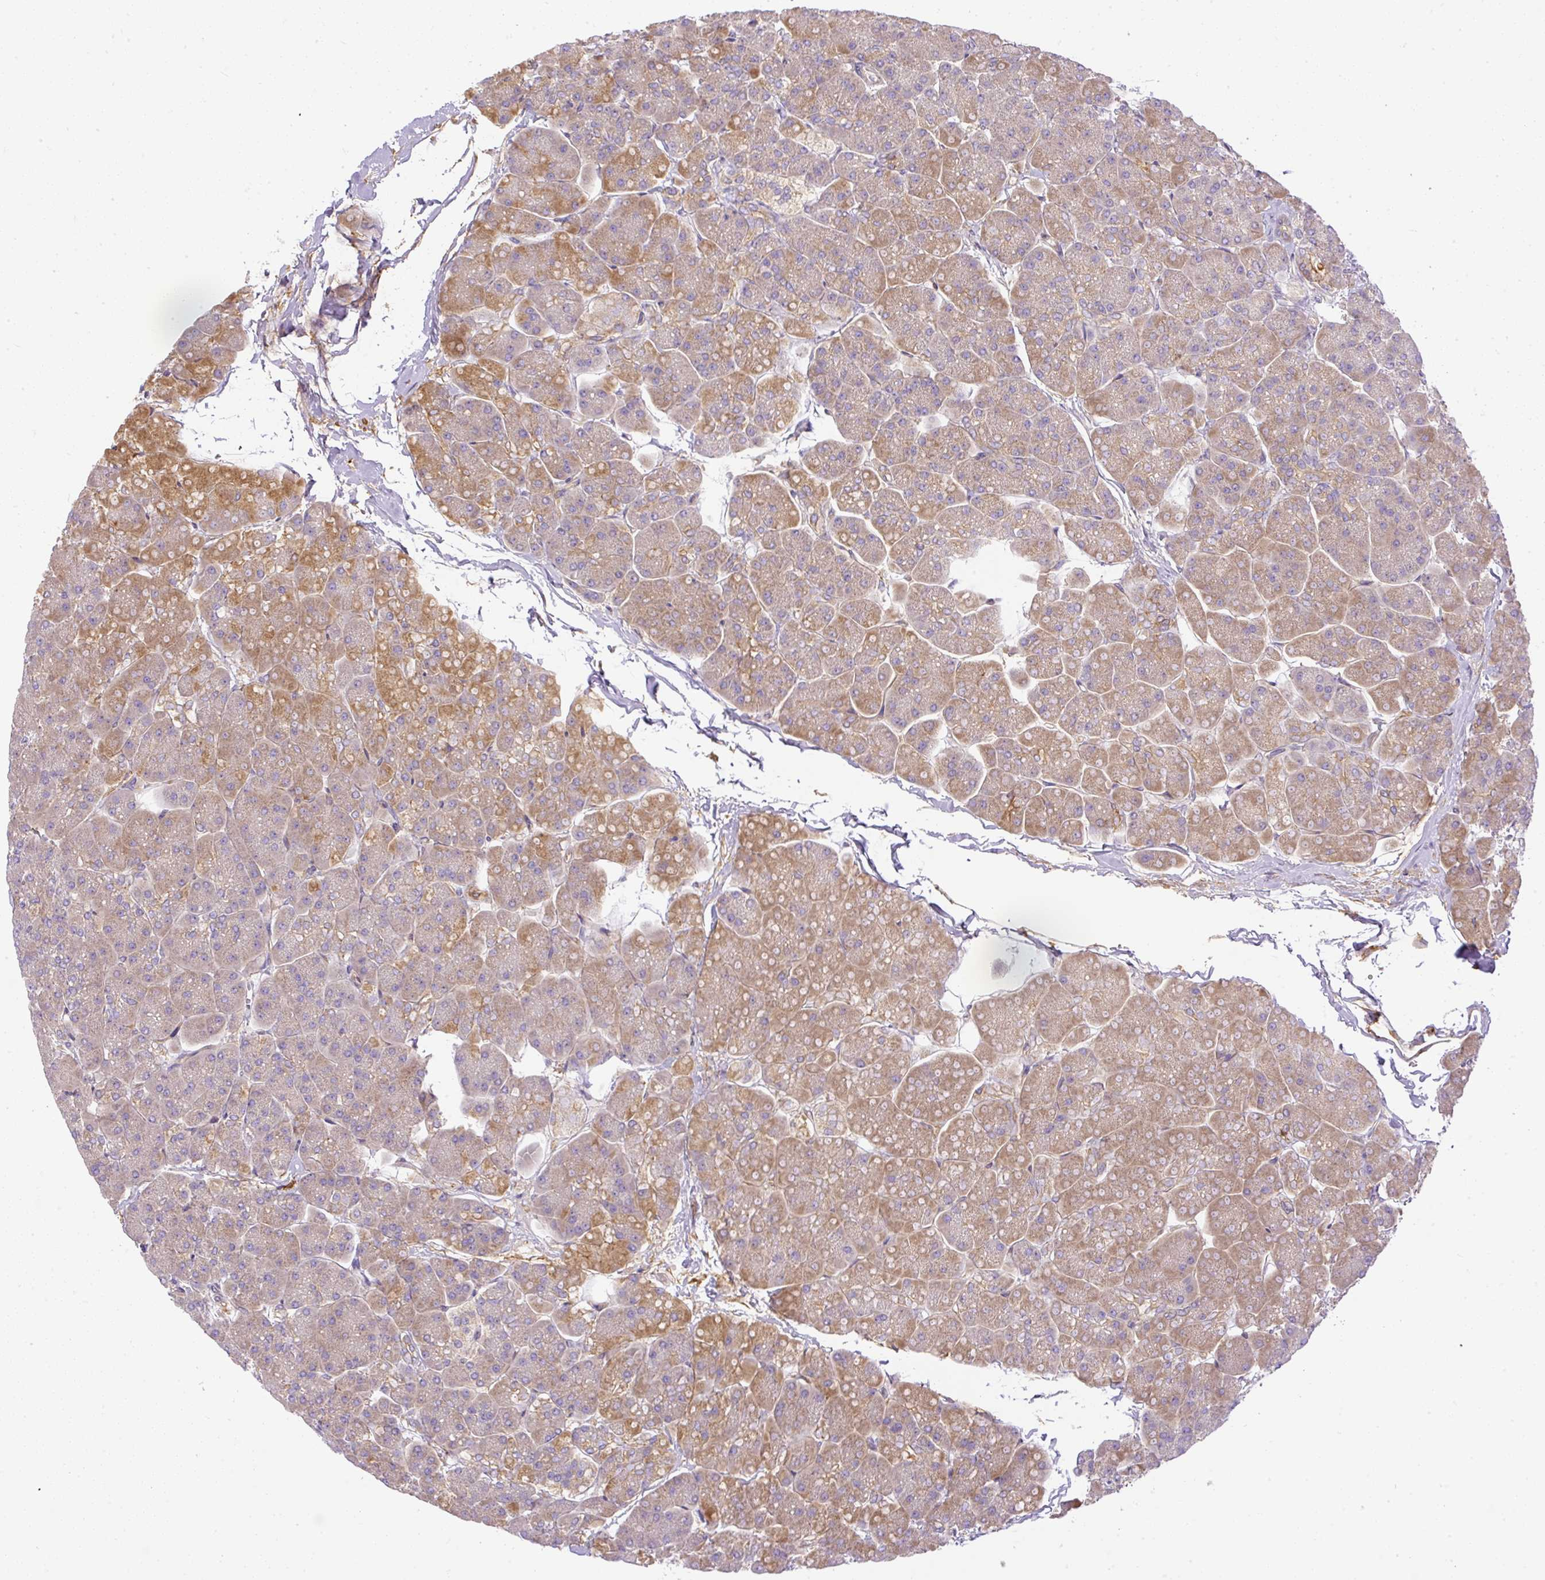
{"staining": {"intensity": "moderate", "quantity": "25%-75%", "location": "cytoplasmic/membranous"}, "tissue": "pancreas", "cell_type": "Exocrine glandular cells", "image_type": "normal", "snomed": [{"axis": "morphology", "description": "Normal tissue, NOS"}, {"axis": "topography", "description": "Pancreas"}, {"axis": "topography", "description": "Peripheral nerve tissue"}], "caption": "Exocrine glandular cells display medium levels of moderate cytoplasmic/membranous staining in about 25%-75% of cells in normal human pancreas. The protein is stained brown, and the nuclei are stained in blue (DAB (3,3'-diaminobenzidine) IHC with brightfield microscopy, high magnification).", "gene": "DAPK1", "patient": {"sex": "male", "age": 54}}